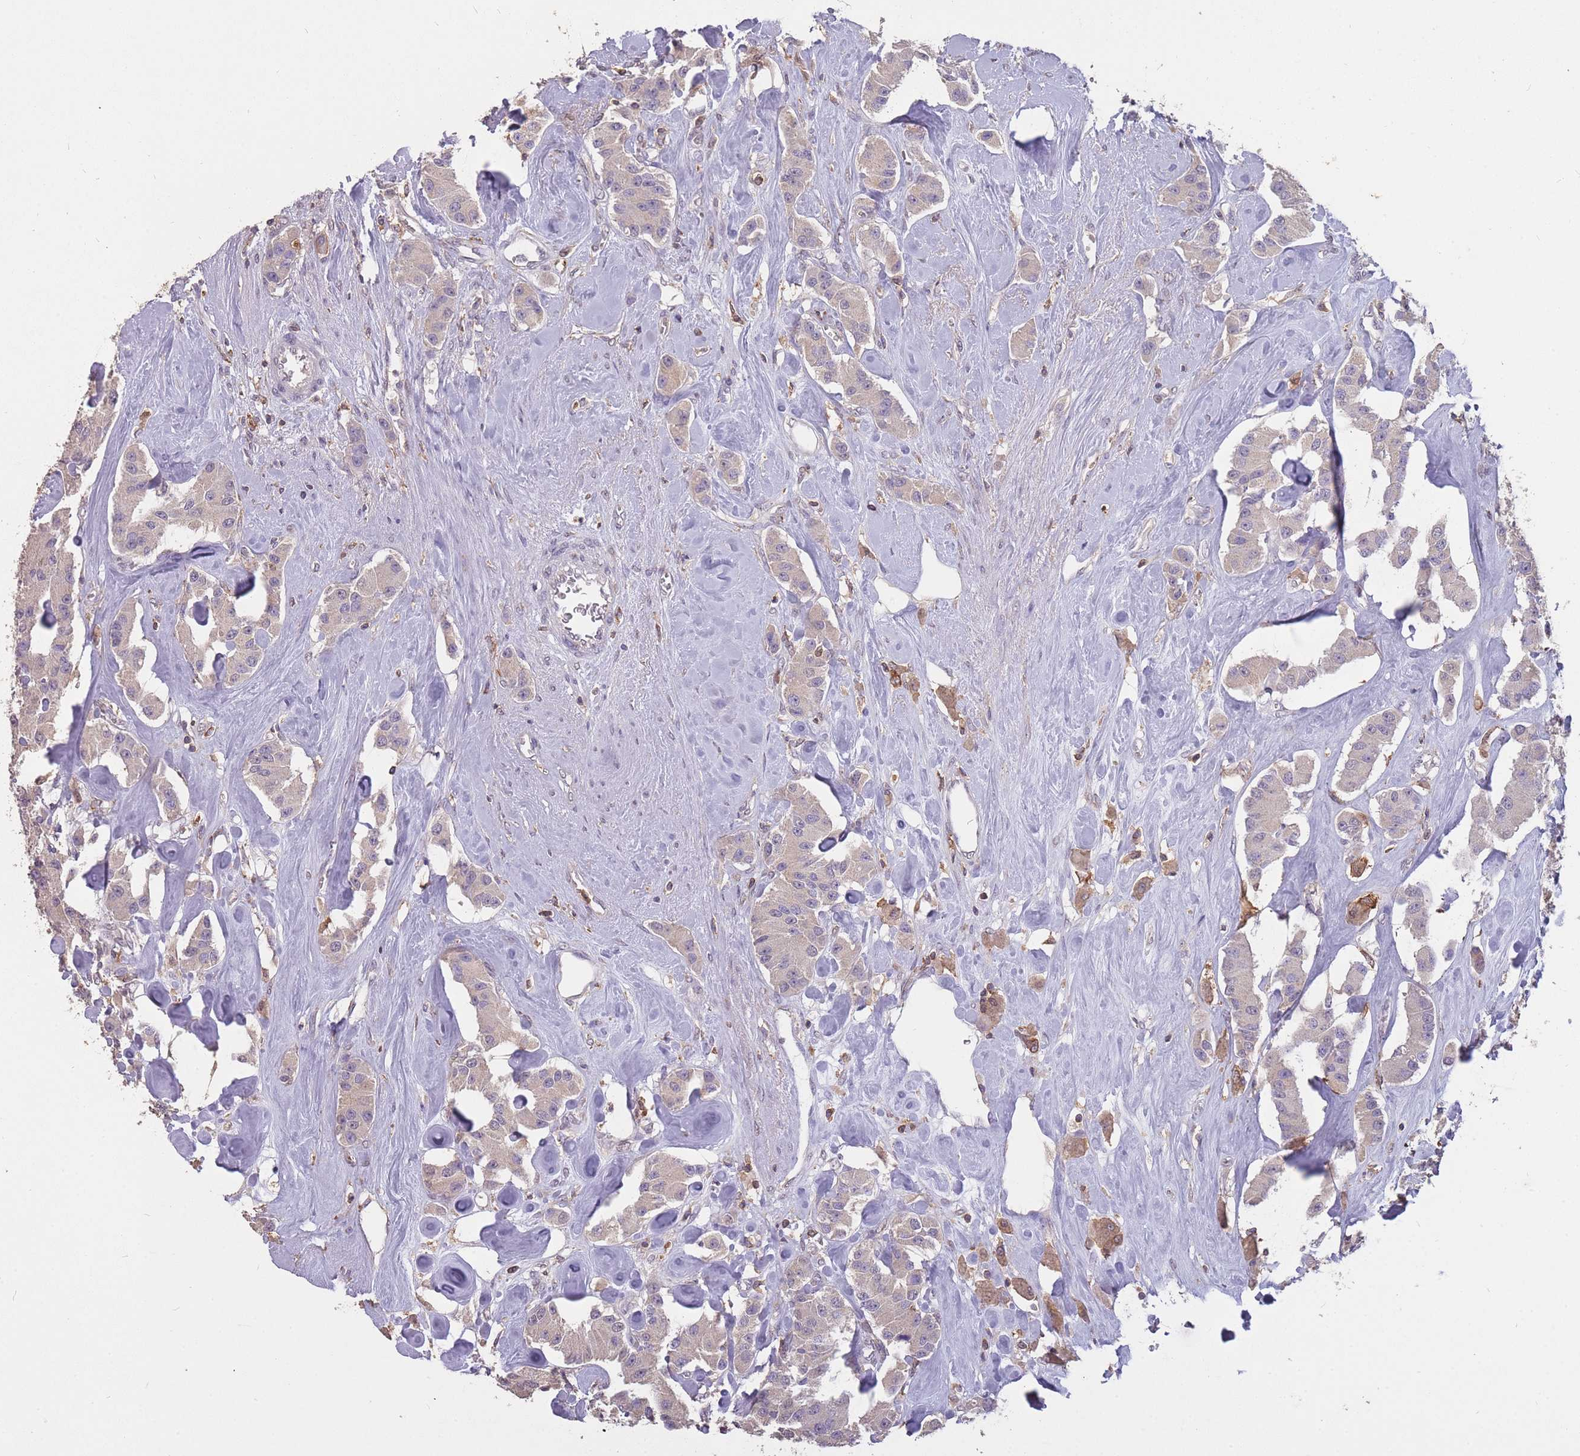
{"staining": {"intensity": "negative", "quantity": "none", "location": "none"}, "tissue": "carcinoid", "cell_type": "Tumor cells", "image_type": "cancer", "snomed": [{"axis": "morphology", "description": "Carcinoid, malignant, NOS"}, {"axis": "topography", "description": "Pancreas"}], "caption": "Tumor cells show no significant expression in carcinoid. (Brightfield microscopy of DAB IHC at high magnification).", "gene": "GMIP", "patient": {"sex": "male", "age": 41}}